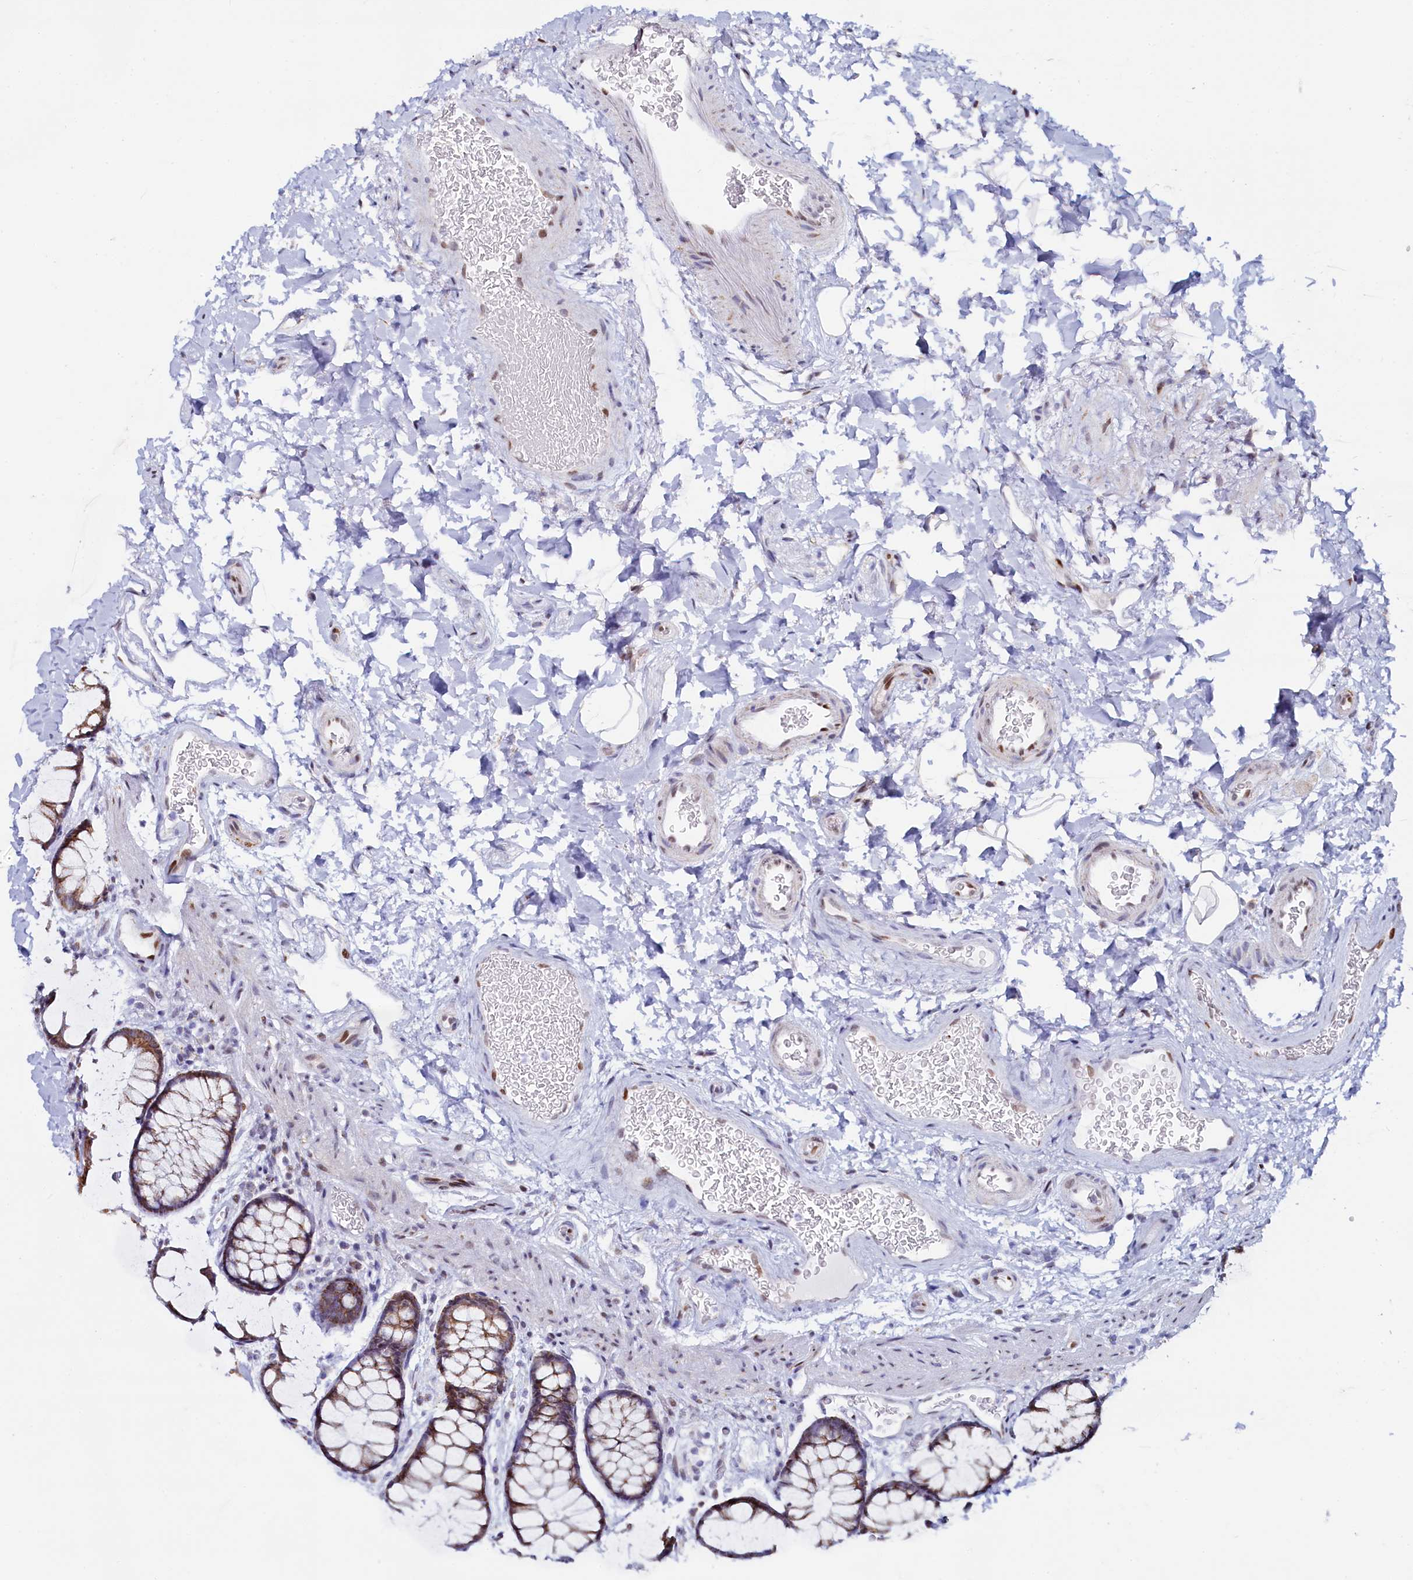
{"staining": {"intensity": "weak", "quantity": ">75%", "location": "nuclear"}, "tissue": "colon", "cell_type": "Endothelial cells", "image_type": "normal", "snomed": [{"axis": "morphology", "description": "Normal tissue, NOS"}, {"axis": "topography", "description": "Colon"}], "caption": "Brown immunohistochemical staining in normal human colon displays weak nuclear expression in approximately >75% of endothelial cells. (brown staining indicates protein expression, while blue staining denotes nuclei).", "gene": "HDGFL3", "patient": {"sex": "female", "age": 82}}